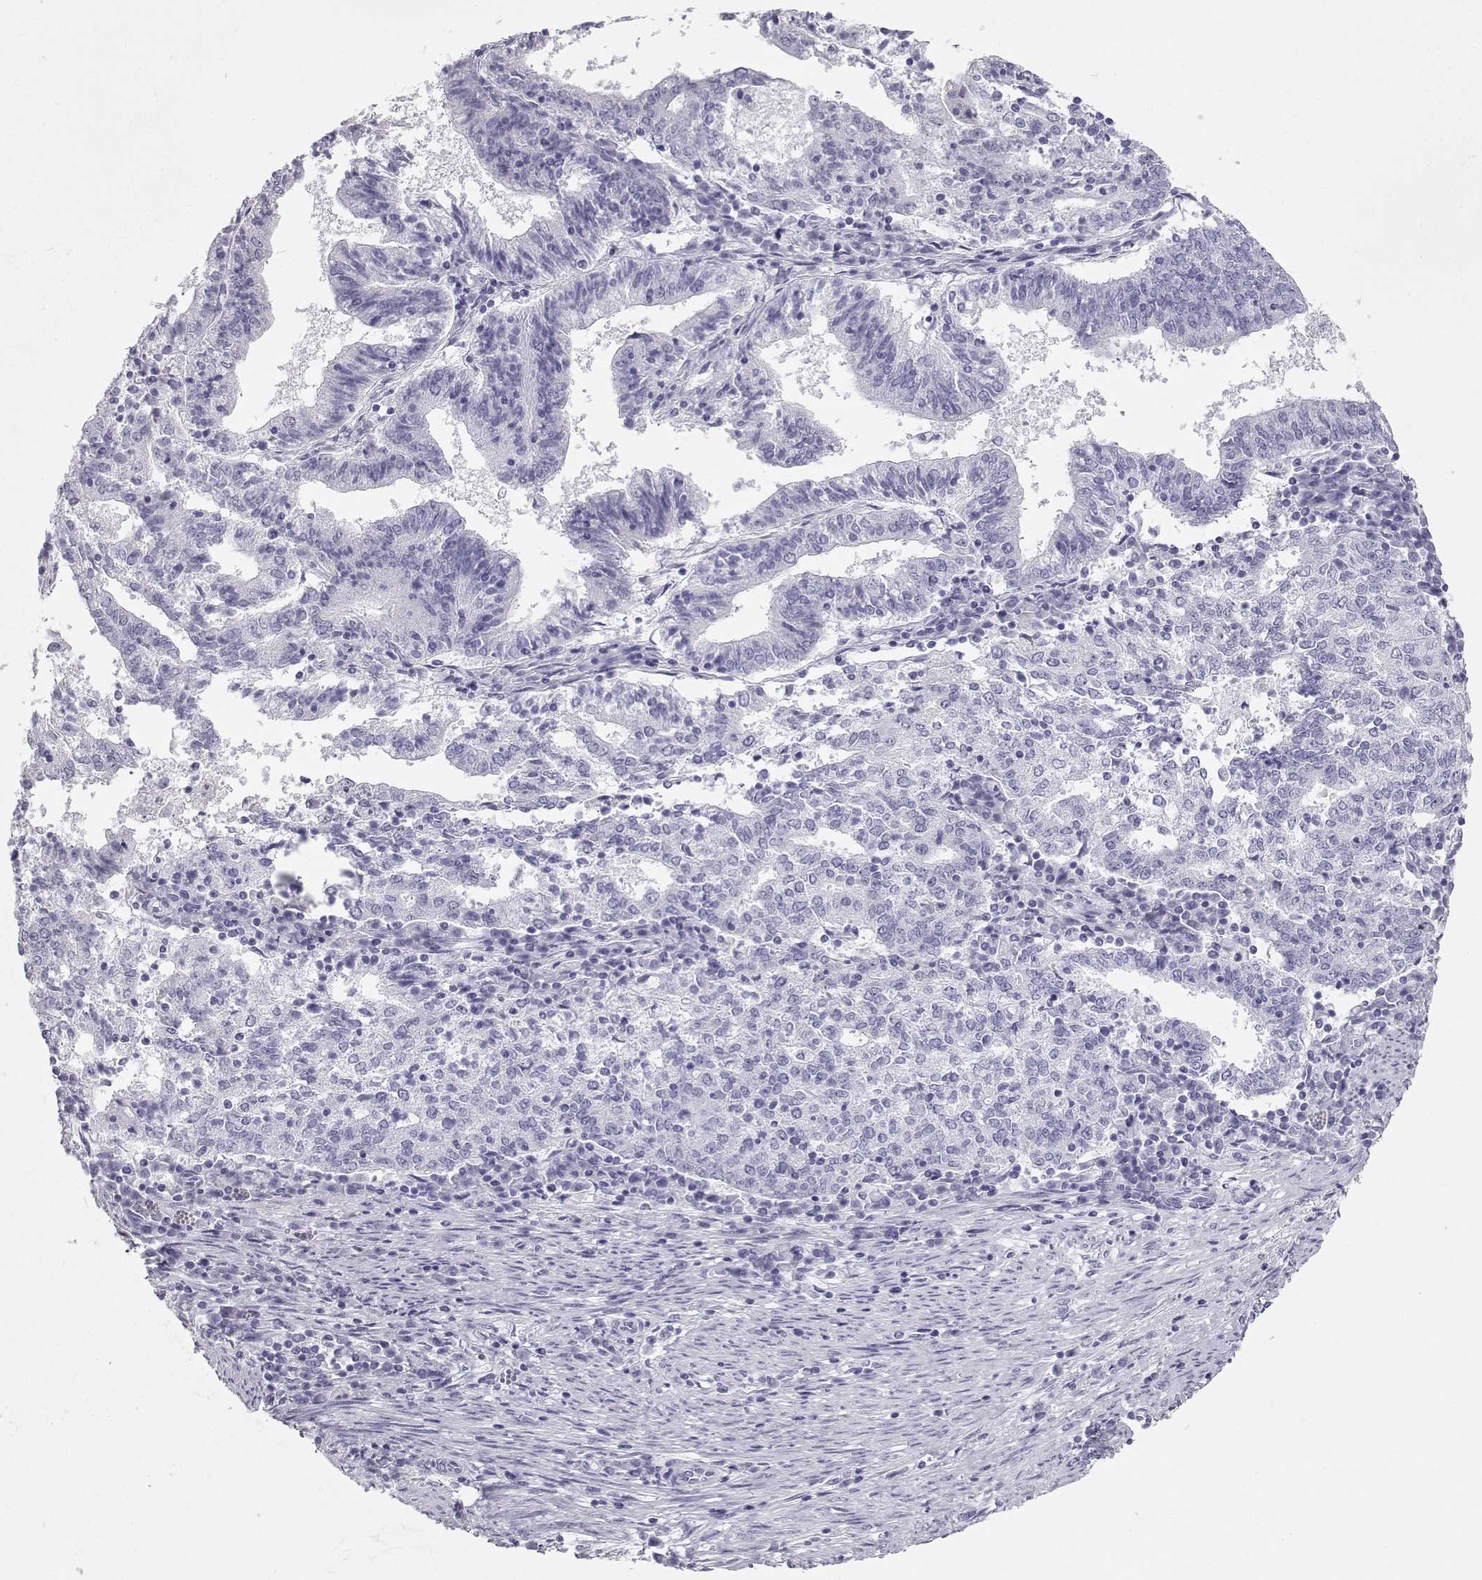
{"staining": {"intensity": "negative", "quantity": "none", "location": "none"}, "tissue": "endometrial cancer", "cell_type": "Tumor cells", "image_type": "cancer", "snomed": [{"axis": "morphology", "description": "Adenocarcinoma, NOS"}, {"axis": "topography", "description": "Endometrium"}], "caption": "A high-resolution photomicrograph shows immunohistochemistry (IHC) staining of endometrial cancer (adenocarcinoma), which shows no significant positivity in tumor cells.", "gene": "MAGEC1", "patient": {"sex": "female", "age": 82}}